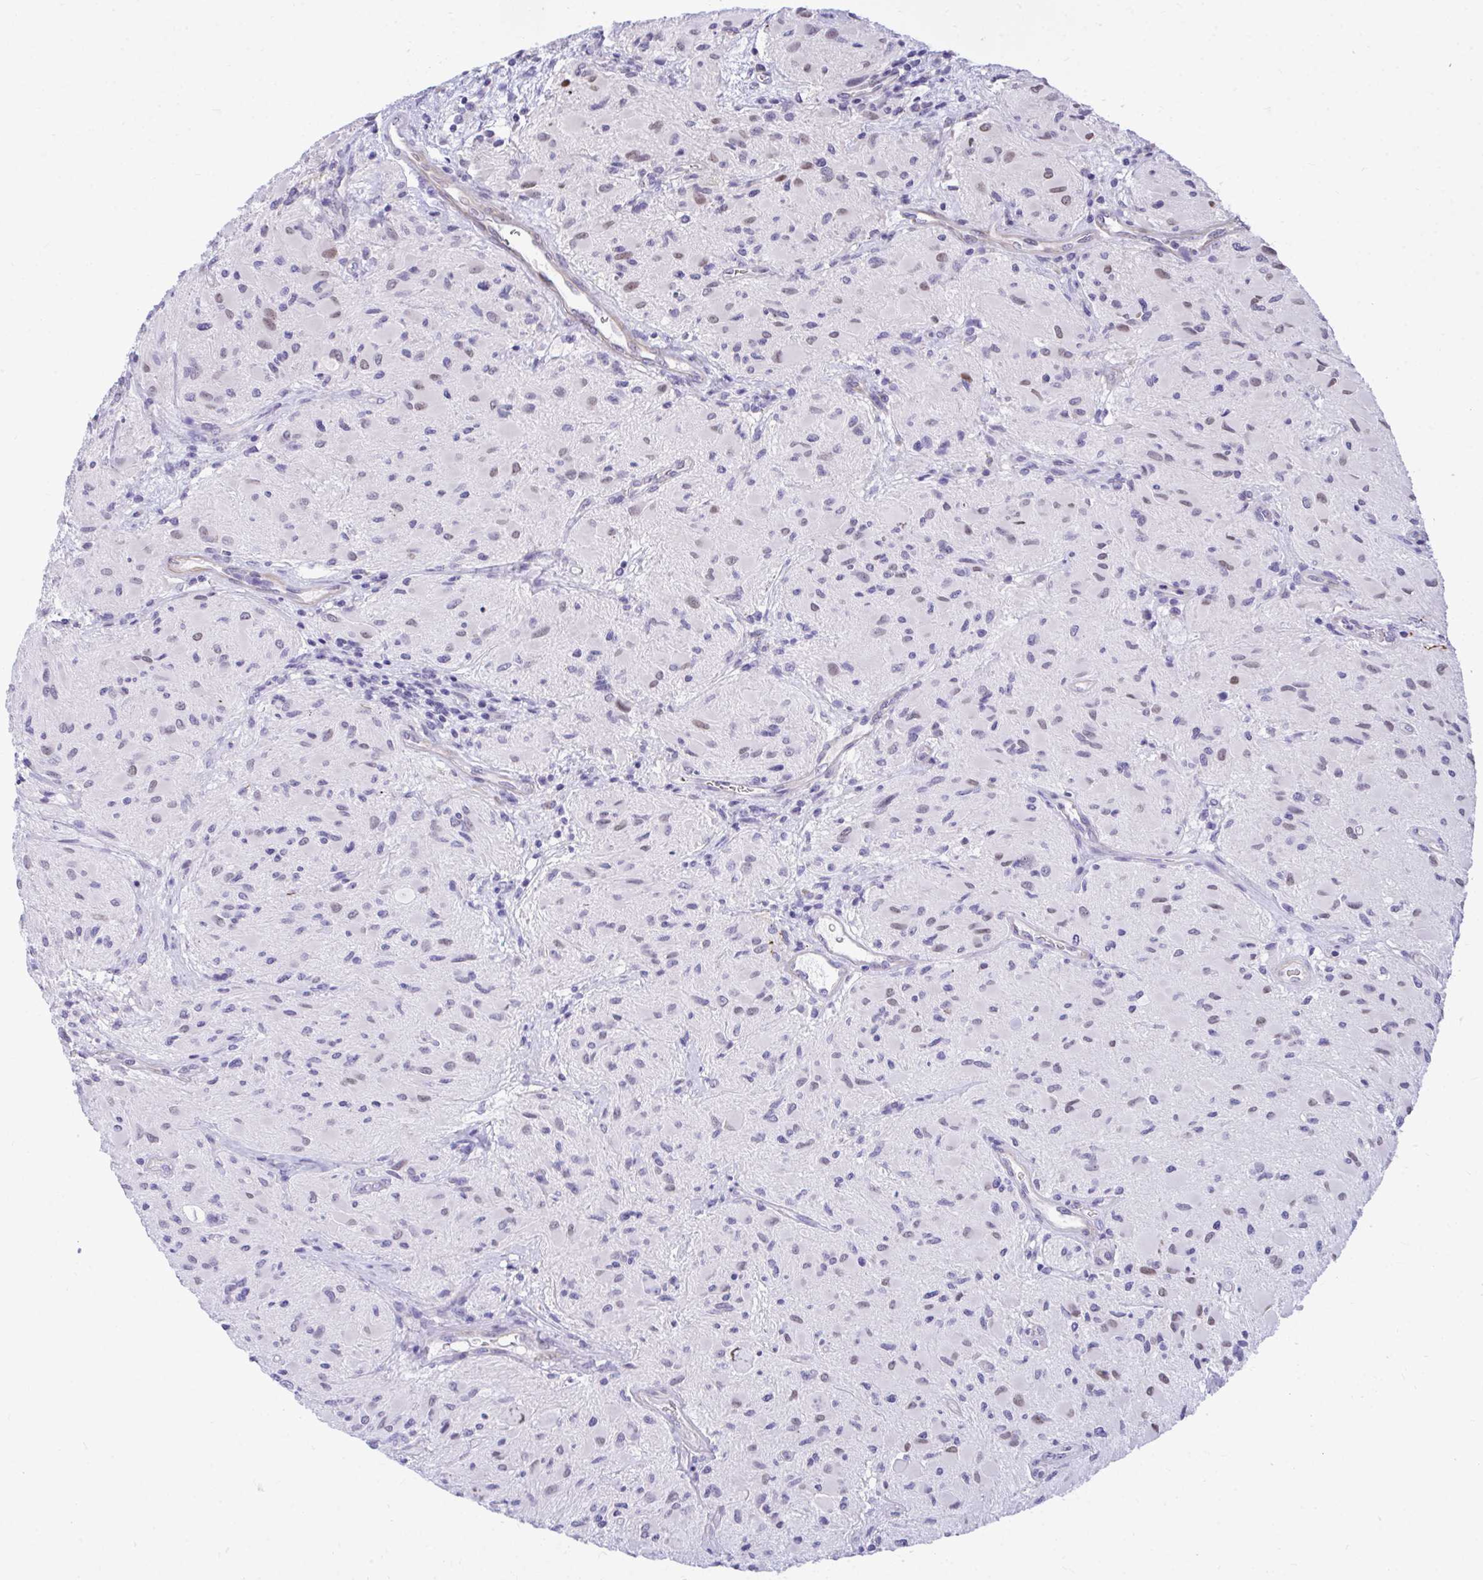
{"staining": {"intensity": "negative", "quantity": "none", "location": "none"}, "tissue": "glioma", "cell_type": "Tumor cells", "image_type": "cancer", "snomed": [{"axis": "morphology", "description": "Glioma, malignant, High grade"}, {"axis": "topography", "description": "Brain"}], "caption": "High magnification brightfield microscopy of high-grade glioma (malignant) stained with DAB (brown) and counterstained with hematoxylin (blue): tumor cells show no significant expression.", "gene": "HMBOX1", "patient": {"sex": "female", "age": 65}}